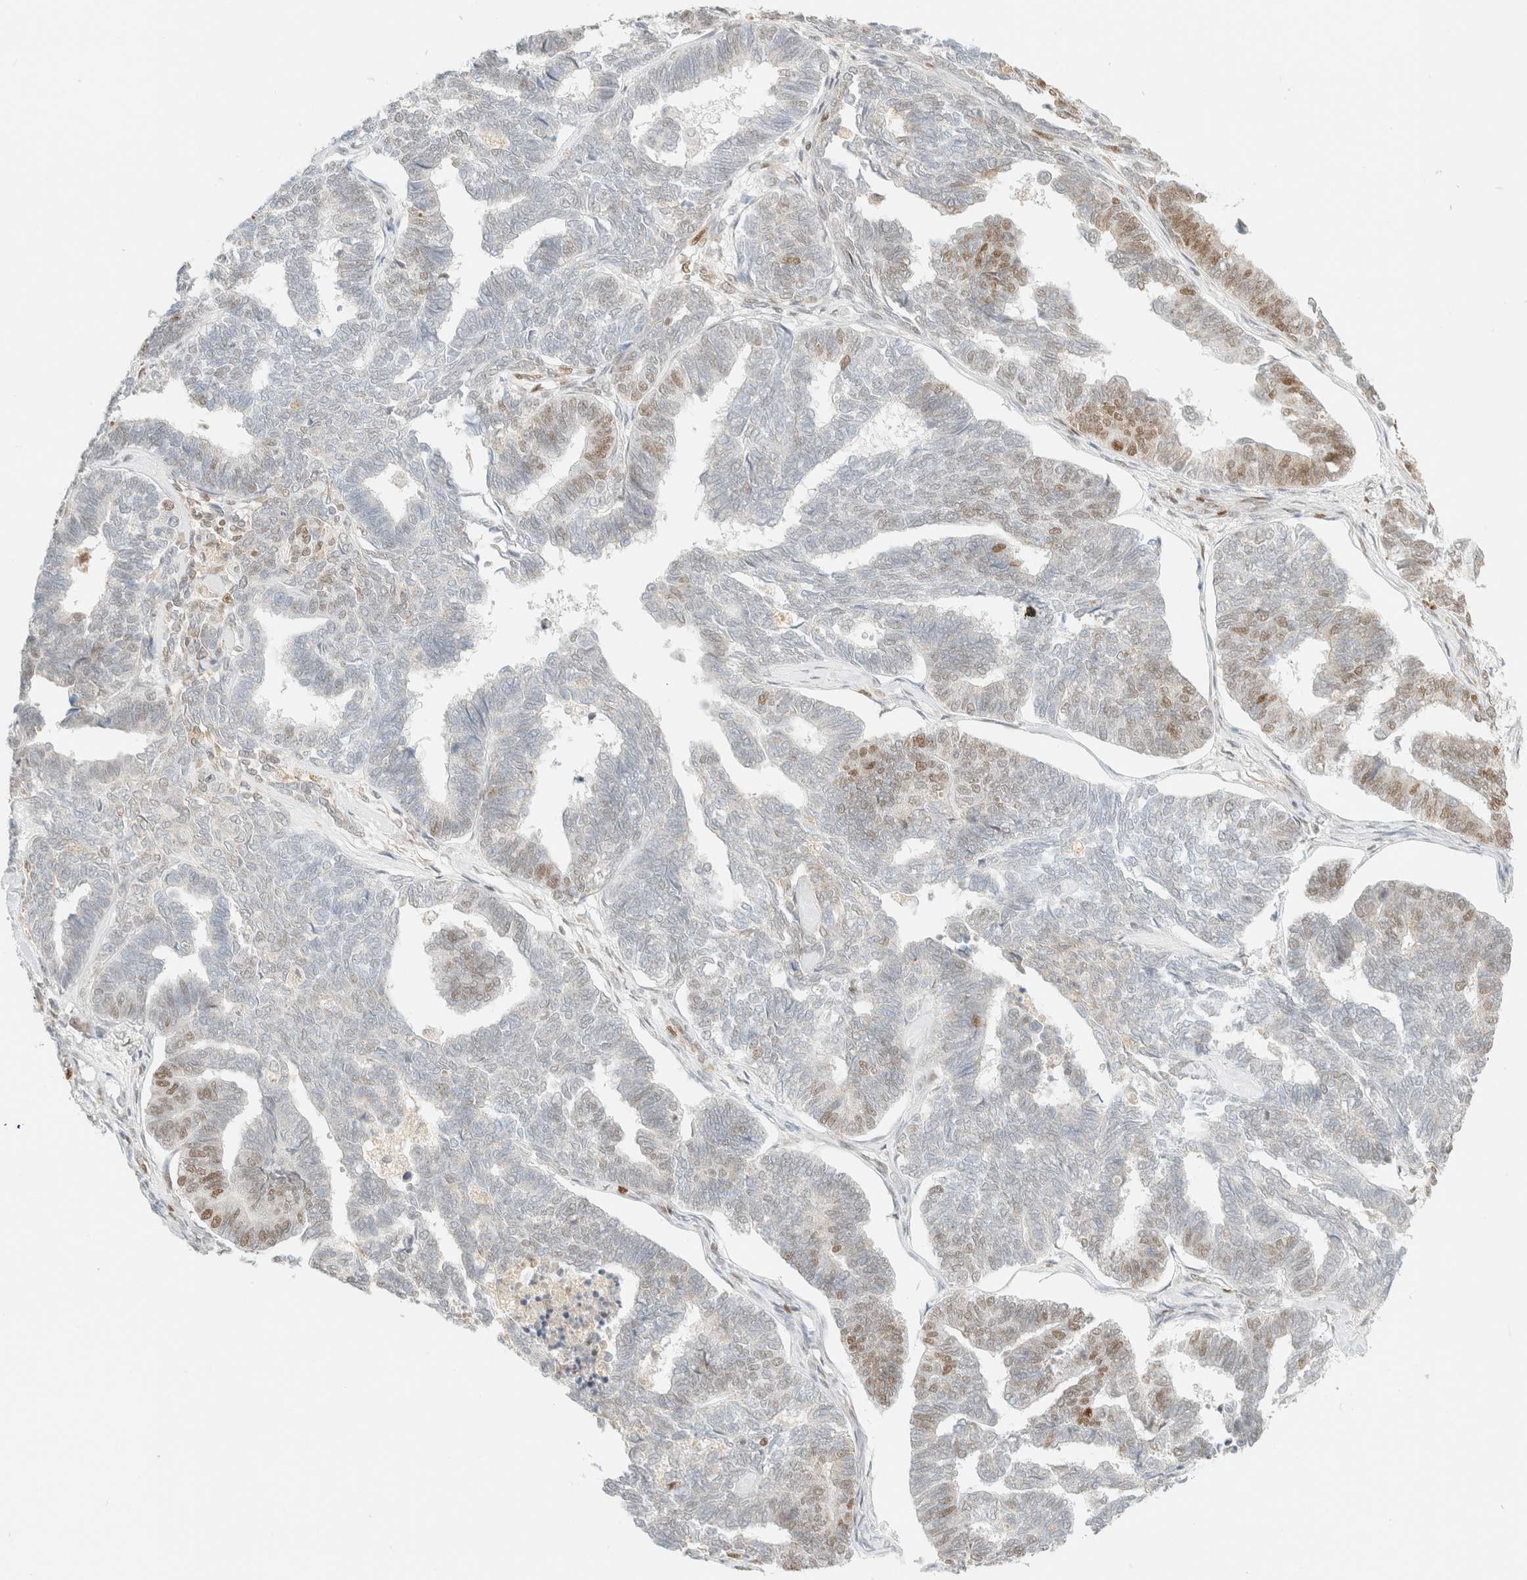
{"staining": {"intensity": "weak", "quantity": "<25%", "location": "nuclear"}, "tissue": "endometrial cancer", "cell_type": "Tumor cells", "image_type": "cancer", "snomed": [{"axis": "morphology", "description": "Adenocarcinoma, NOS"}, {"axis": "topography", "description": "Endometrium"}], "caption": "A photomicrograph of human adenocarcinoma (endometrial) is negative for staining in tumor cells. (Immunohistochemistry (ihc), brightfield microscopy, high magnification).", "gene": "DDB2", "patient": {"sex": "female", "age": 70}}